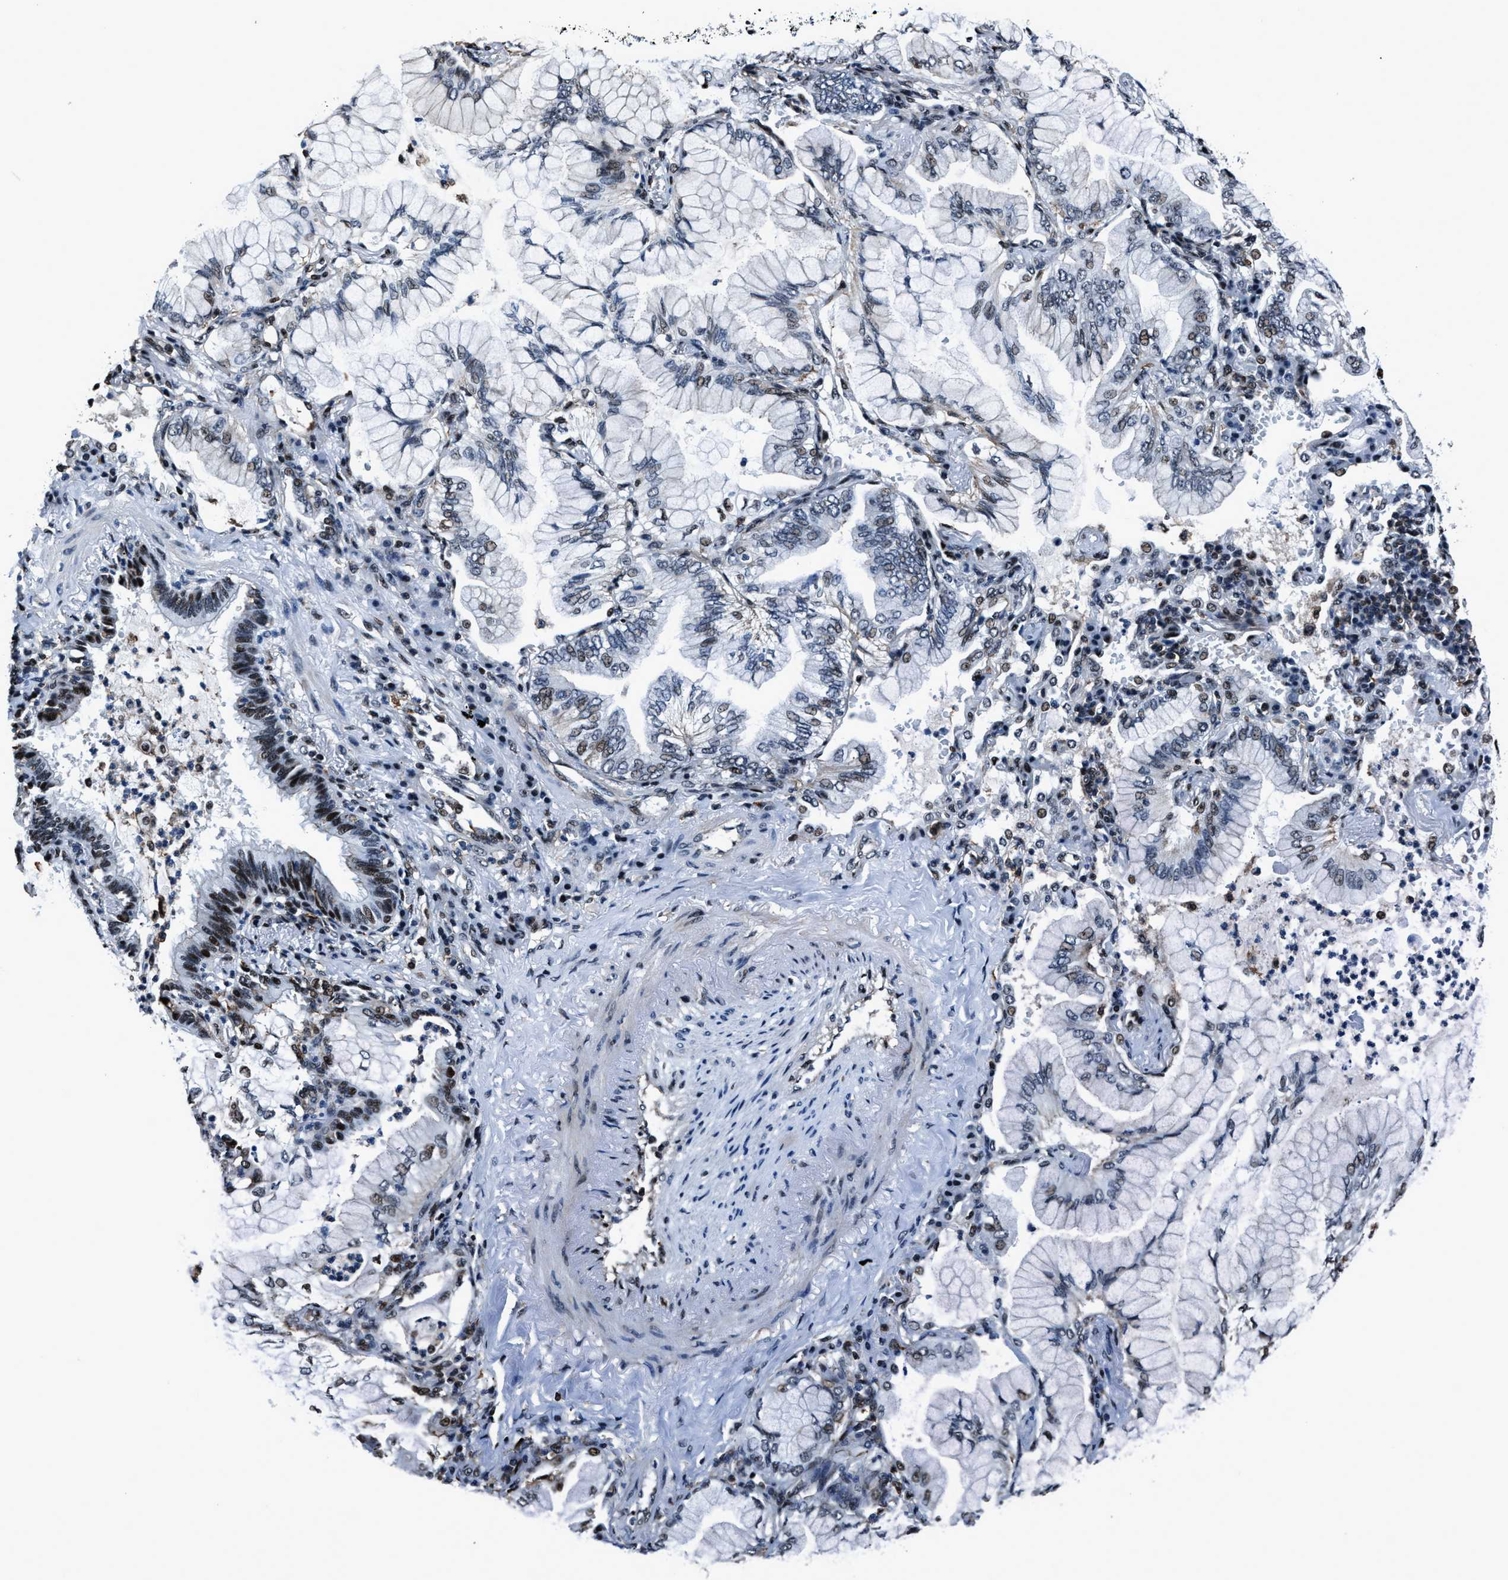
{"staining": {"intensity": "weak", "quantity": "<25%", "location": "nuclear"}, "tissue": "lung cancer", "cell_type": "Tumor cells", "image_type": "cancer", "snomed": [{"axis": "morphology", "description": "Adenocarcinoma, NOS"}, {"axis": "topography", "description": "Lung"}], "caption": "DAB immunohistochemical staining of adenocarcinoma (lung) demonstrates no significant staining in tumor cells.", "gene": "PPIE", "patient": {"sex": "female", "age": 70}}